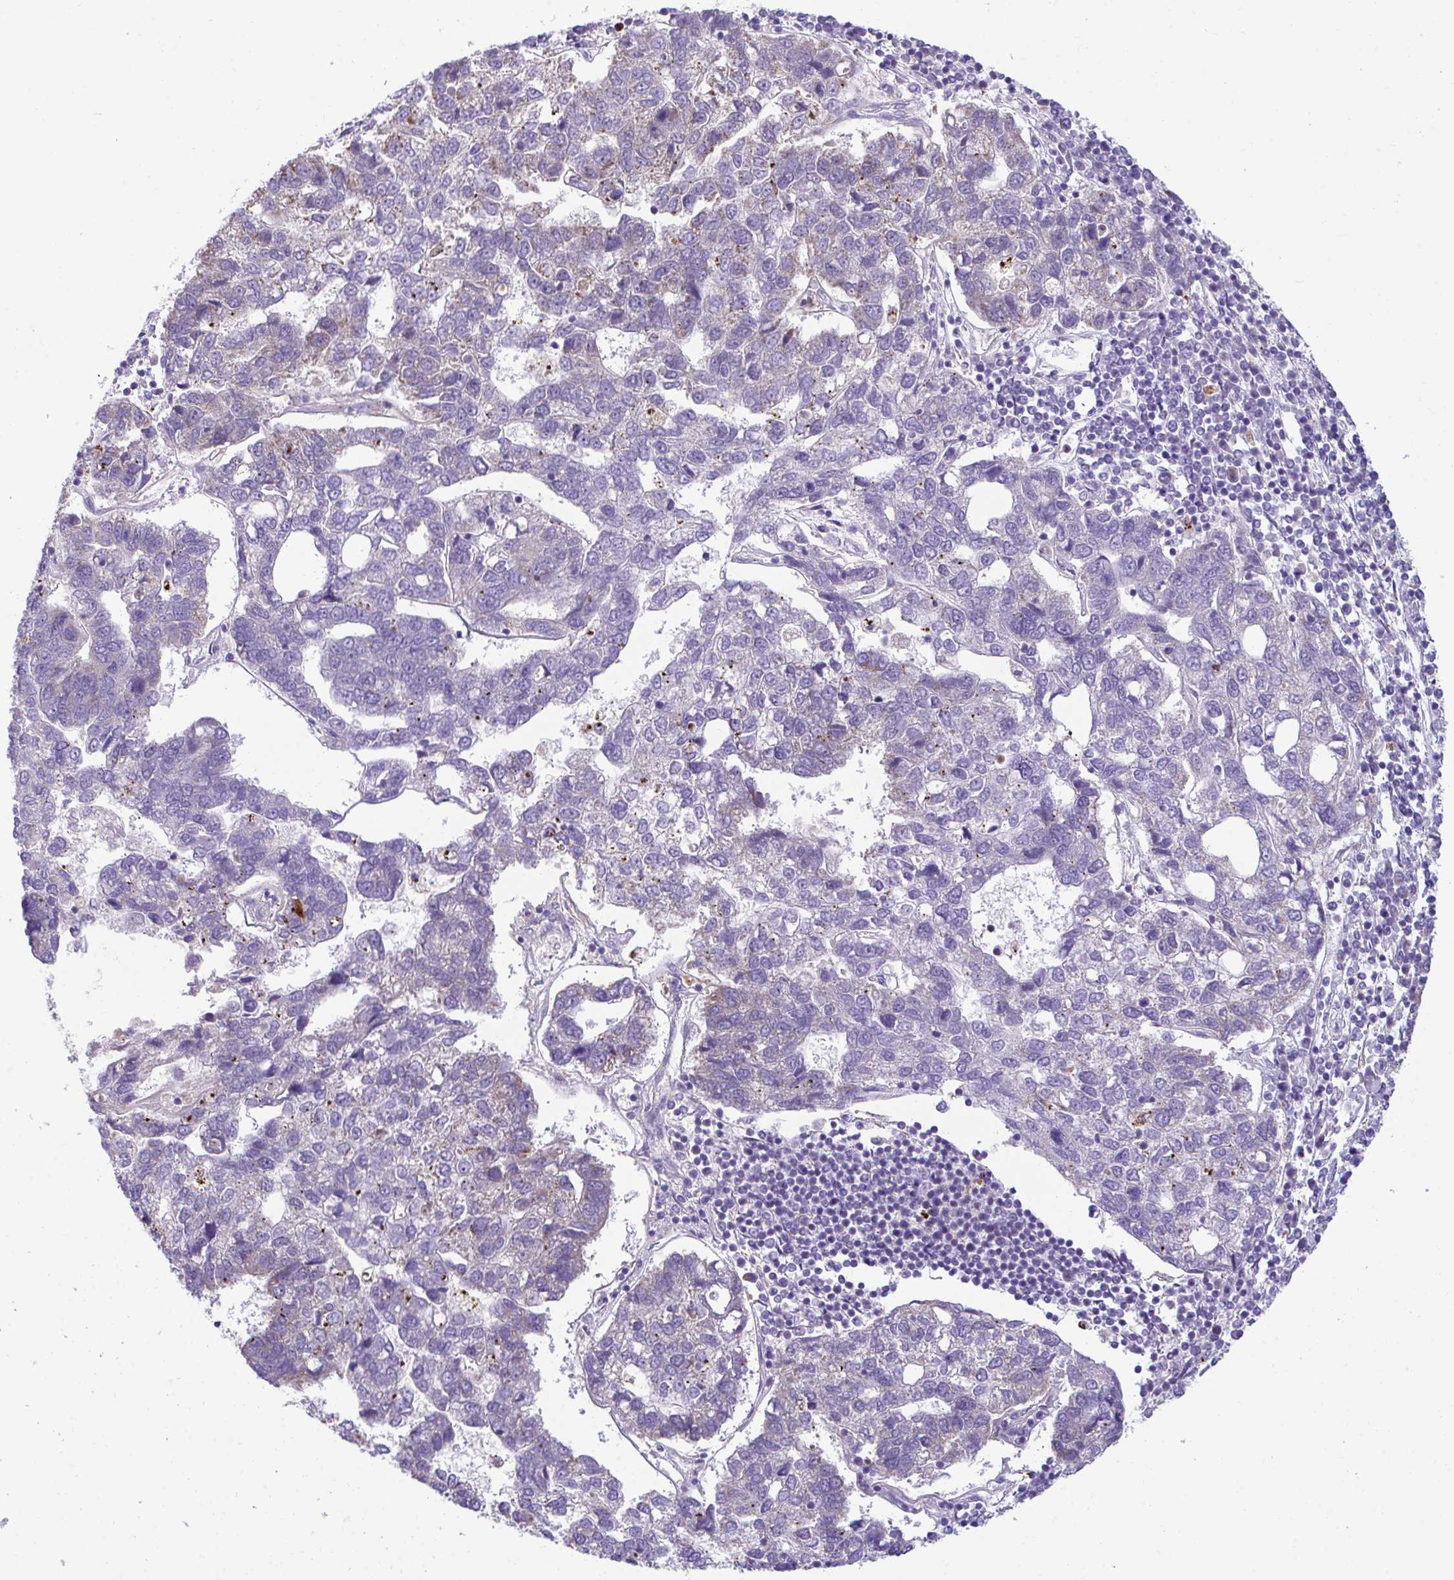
{"staining": {"intensity": "weak", "quantity": "<25%", "location": "cytoplasmic/membranous"}, "tissue": "pancreatic cancer", "cell_type": "Tumor cells", "image_type": "cancer", "snomed": [{"axis": "morphology", "description": "Adenocarcinoma, NOS"}, {"axis": "topography", "description": "Pancreas"}], "caption": "Histopathology image shows no significant protein expression in tumor cells of pancreatic adenocarcinoma.", "gene": "MRPS16", "patient": {"sex": "female", "age": 61}}